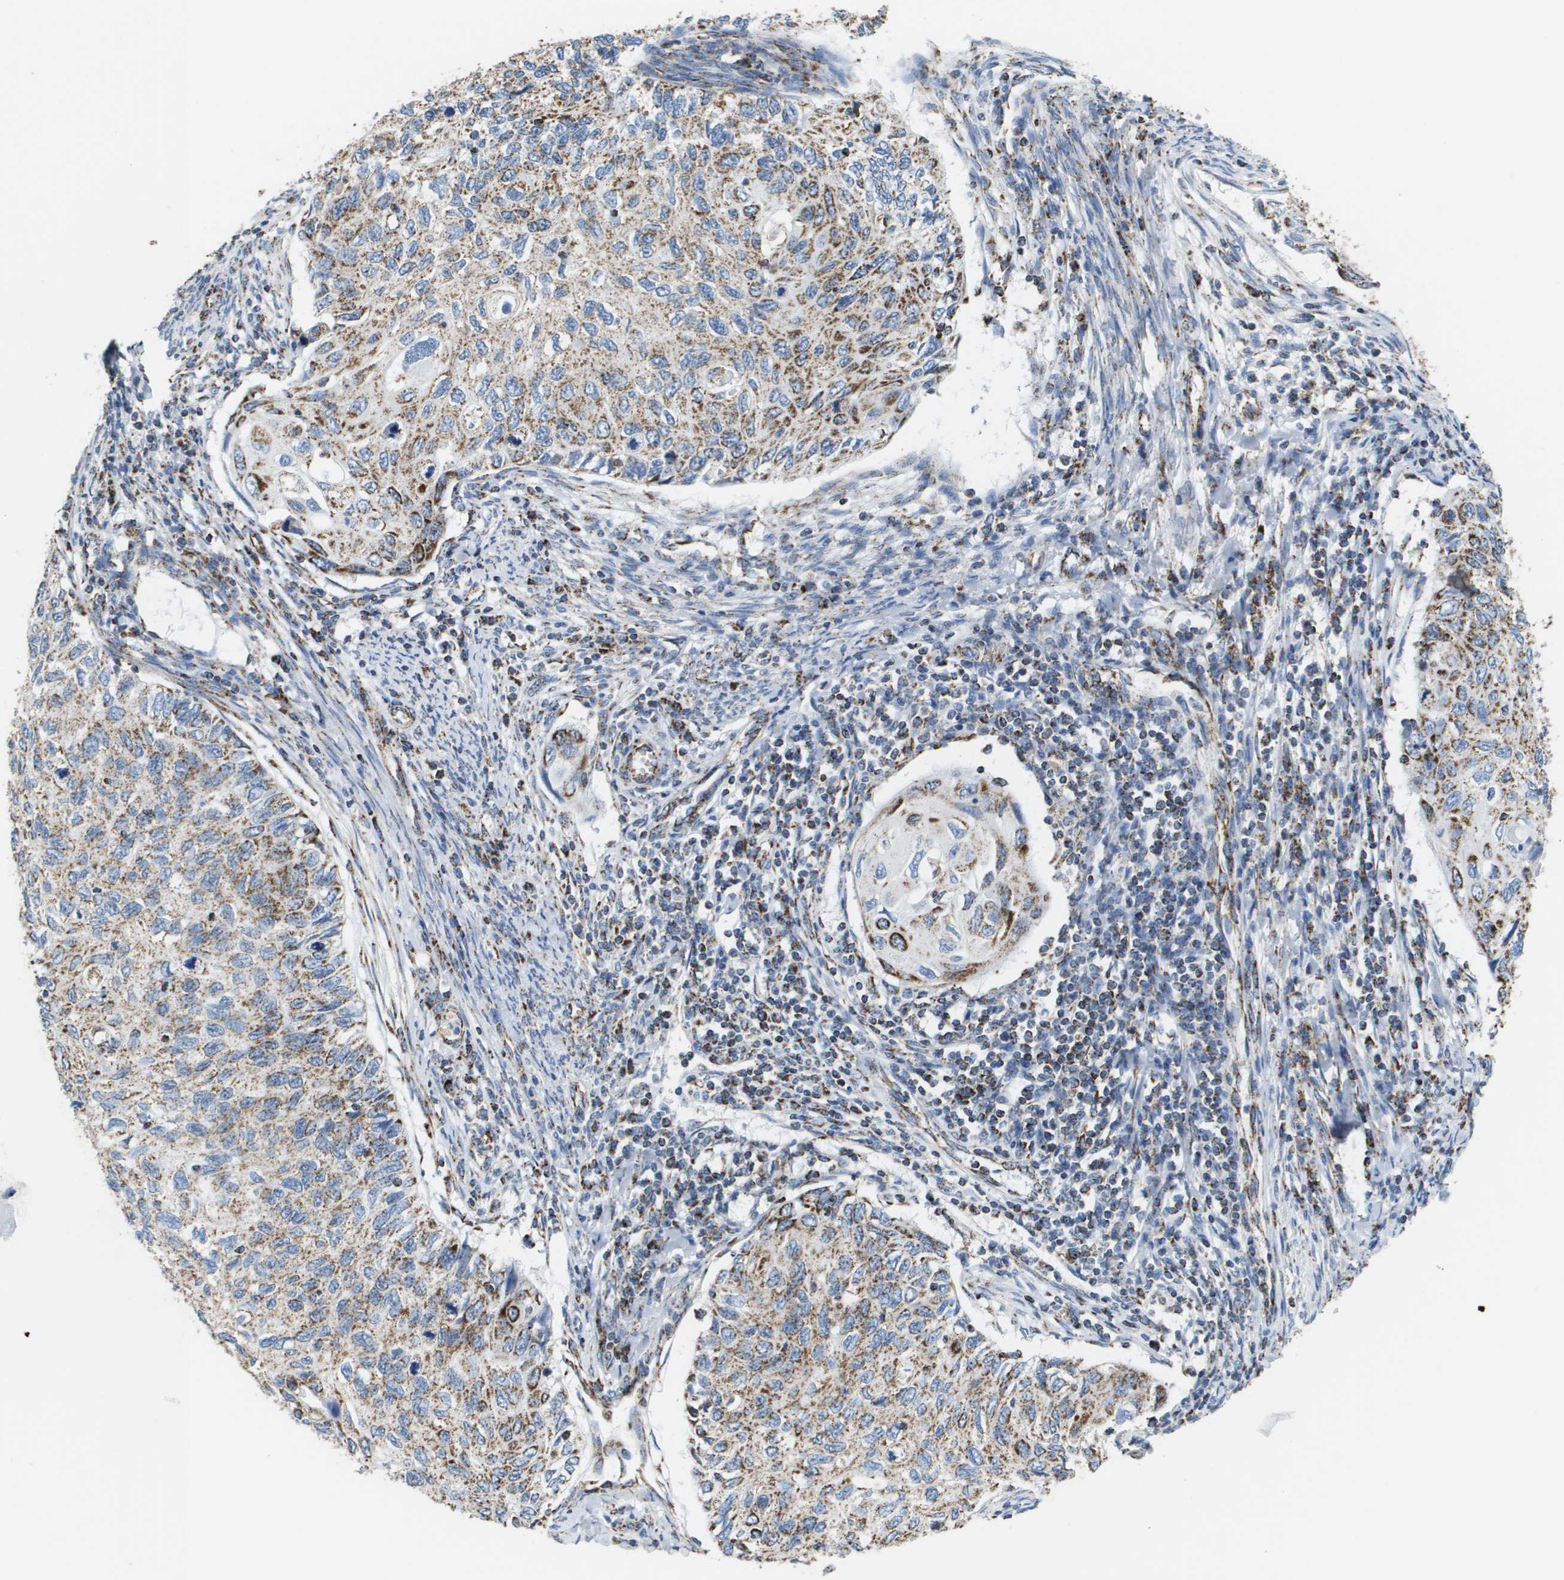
{"staining": {"intensity": "moderate", "quantity": ">75%", "location": "cytoplasmic/membranous"}, "tissue": "cervical cancer", "cell_type": "Tumor cells", "image_type": "cancer", "snomed": [{"axis": "morphology", "description": "Squamous cell carcinoma, NOS"}, {"axis": "topography", "description": "Cervix"}], "caption": "Cervical cancer stained with immunohistochemistry (IHC) shows moderate cytoplasmic/membranous staining in approximately >75% of tumor cells. The staining was performed using DAB (3,3'-diaminobenzidine) to visualize the protein expression in brown, while the nuclei were stained in blue with hematoxylin (Magnification: 20x).", "gene": "ATP5F1B", "patient": {"sex": "female", "age": 70}}